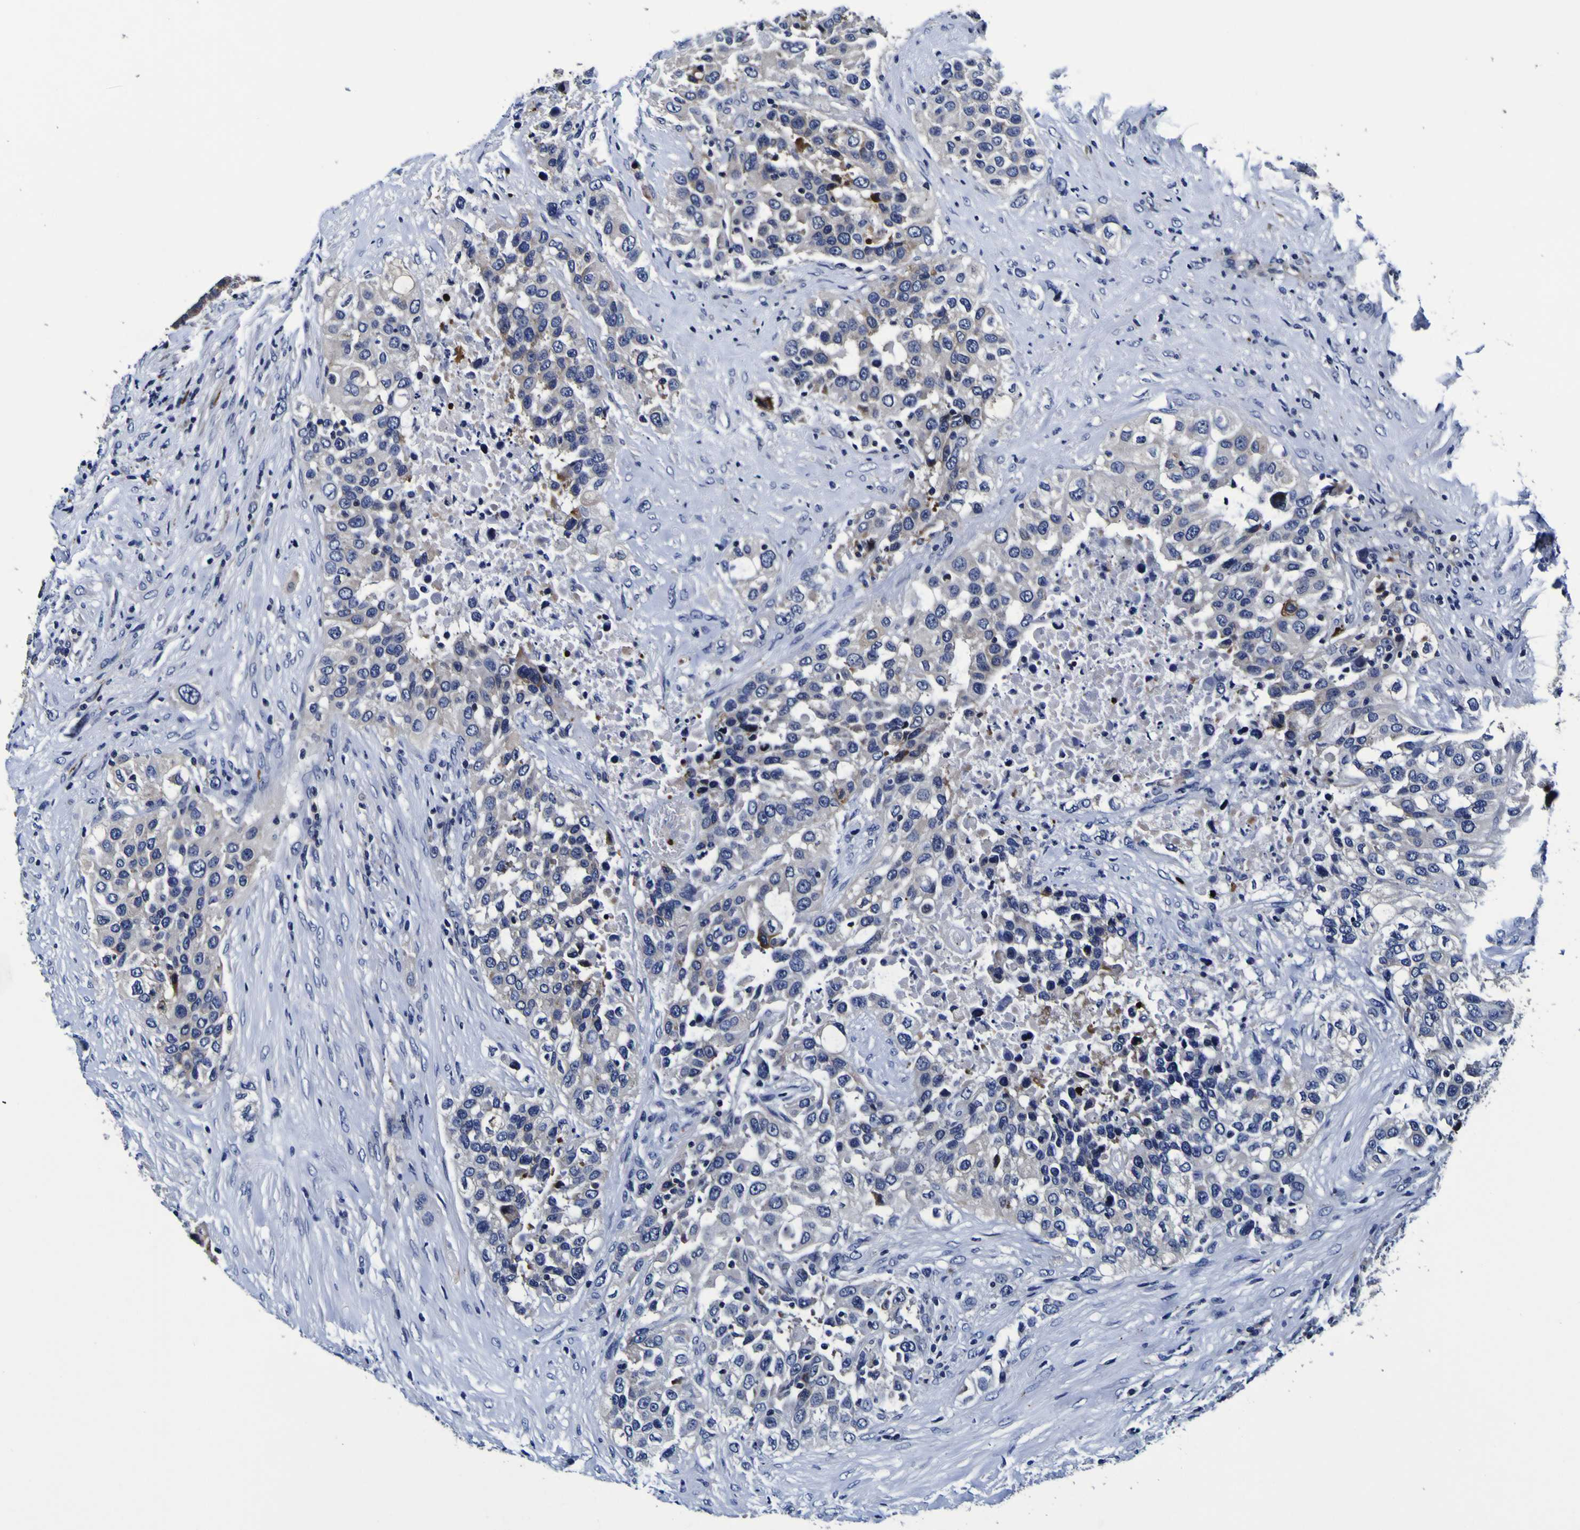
{"staining": {"intensity": "negative", "quantity": "none", "location": "none"}, "tissue": "urothelial cancer", "cell_type": "Tumor cells", "image_type": "cancer", "snomed": [{"axis": "morphology", "description": "Urothelial carcinoma, High grade"}, {"axis": "topography", "description": "Urinary bladder"}], "caption": "This photomicrograph is of urothelial cancer stained with immunohistochemistry to label a protein in brown with the nuclei are counter-stained blue. There is no staining in tumor cells.", "gene": "SORCS1", "patient": {"sex": "female", "age": 80}}